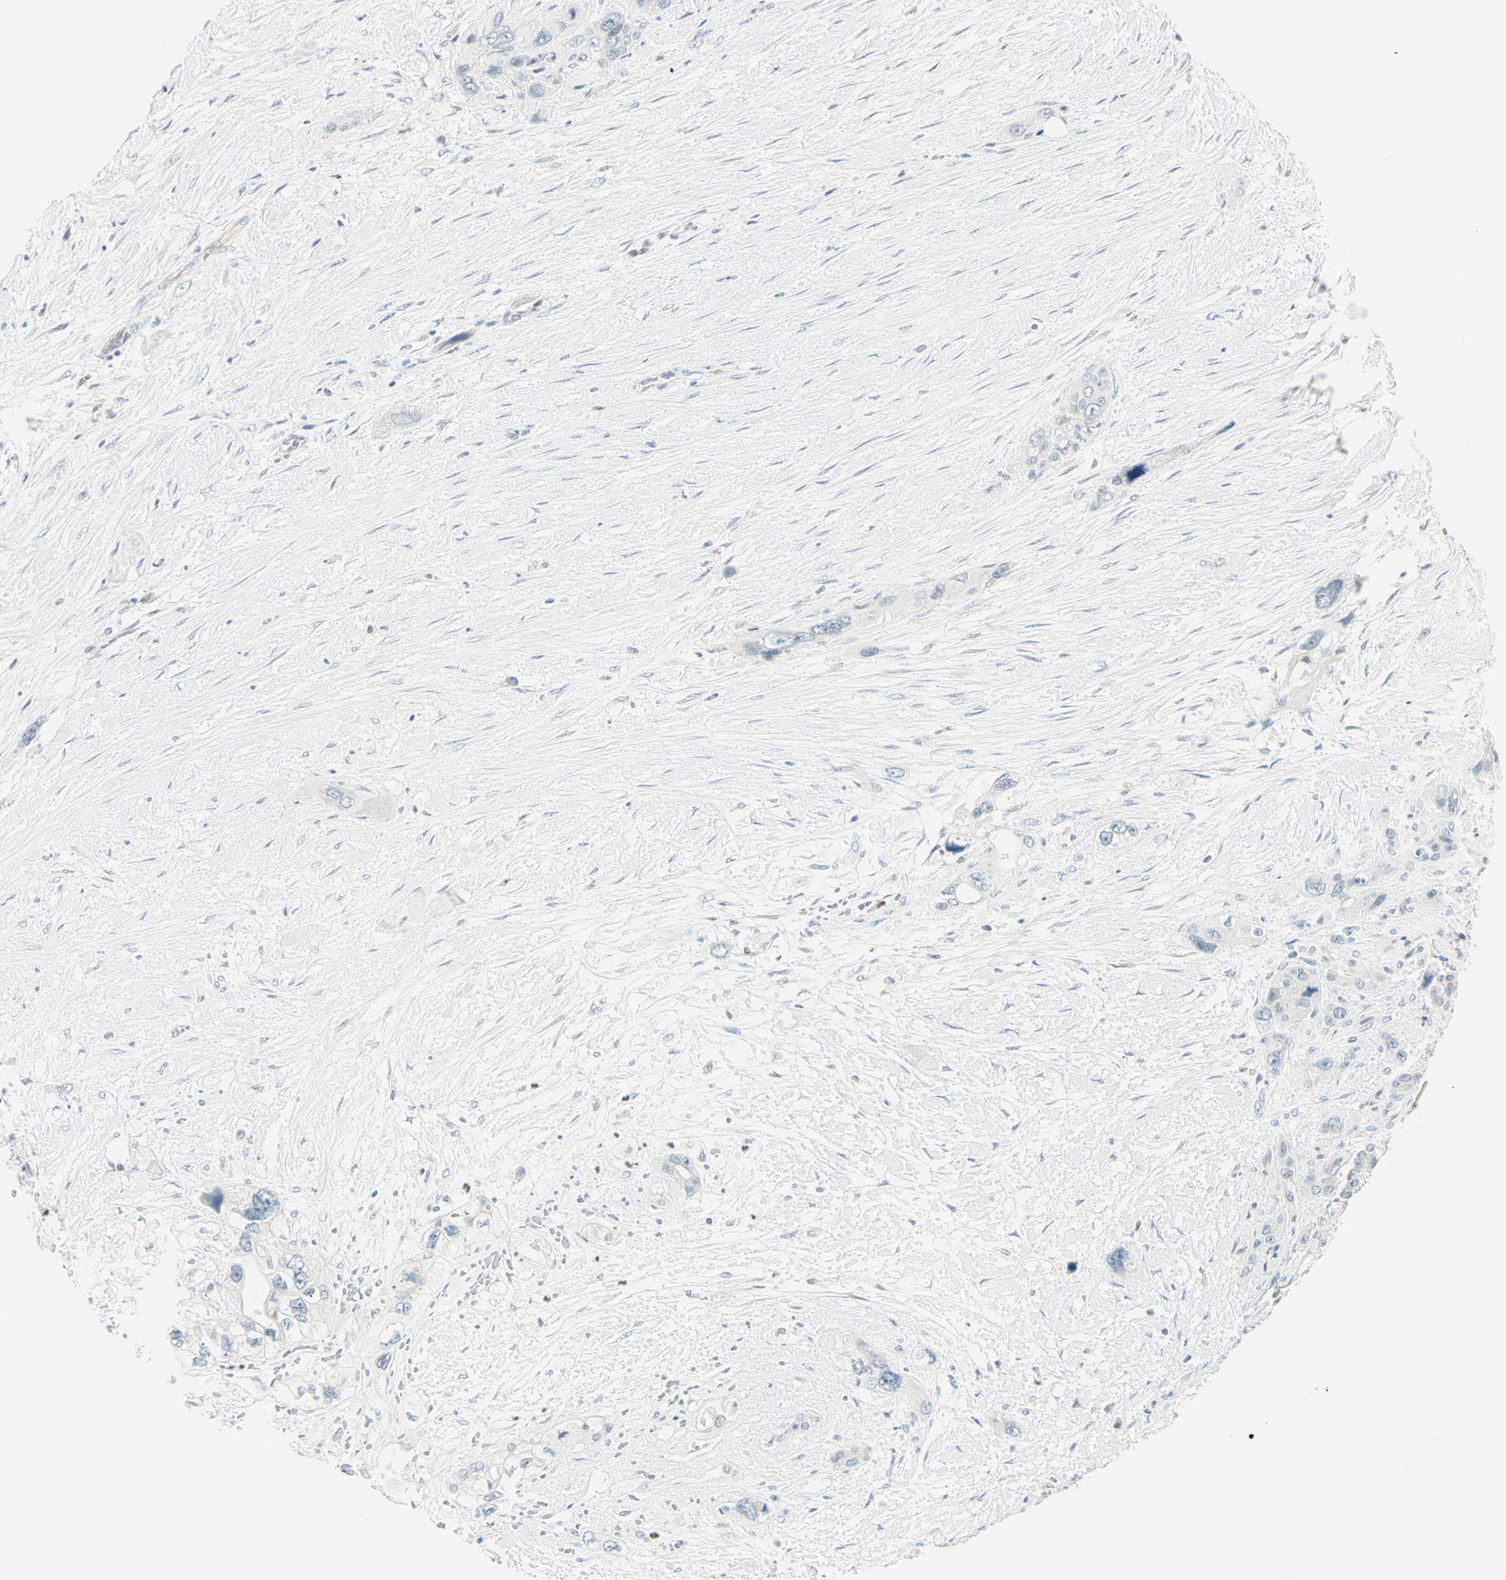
{"staining": {"intensity": "negative", "quantity": "none", "location": "none"}, "tissue": "pancreatic cancer", "cell_type": "Tumor cells", "image_type": "cancer", "snomed": [{"axis": "morphology", "description": "Adenocarcinoma, NOS"}, {"axis": "topography", "description": "Pancreas"}], "caption": "A photomicrograph of pancreatic adenocarcinoma stained for a protein shows no brown staining in tumor cells.", "gene": "MLLT10", "patient": {"sex": "male", "age": 46}}